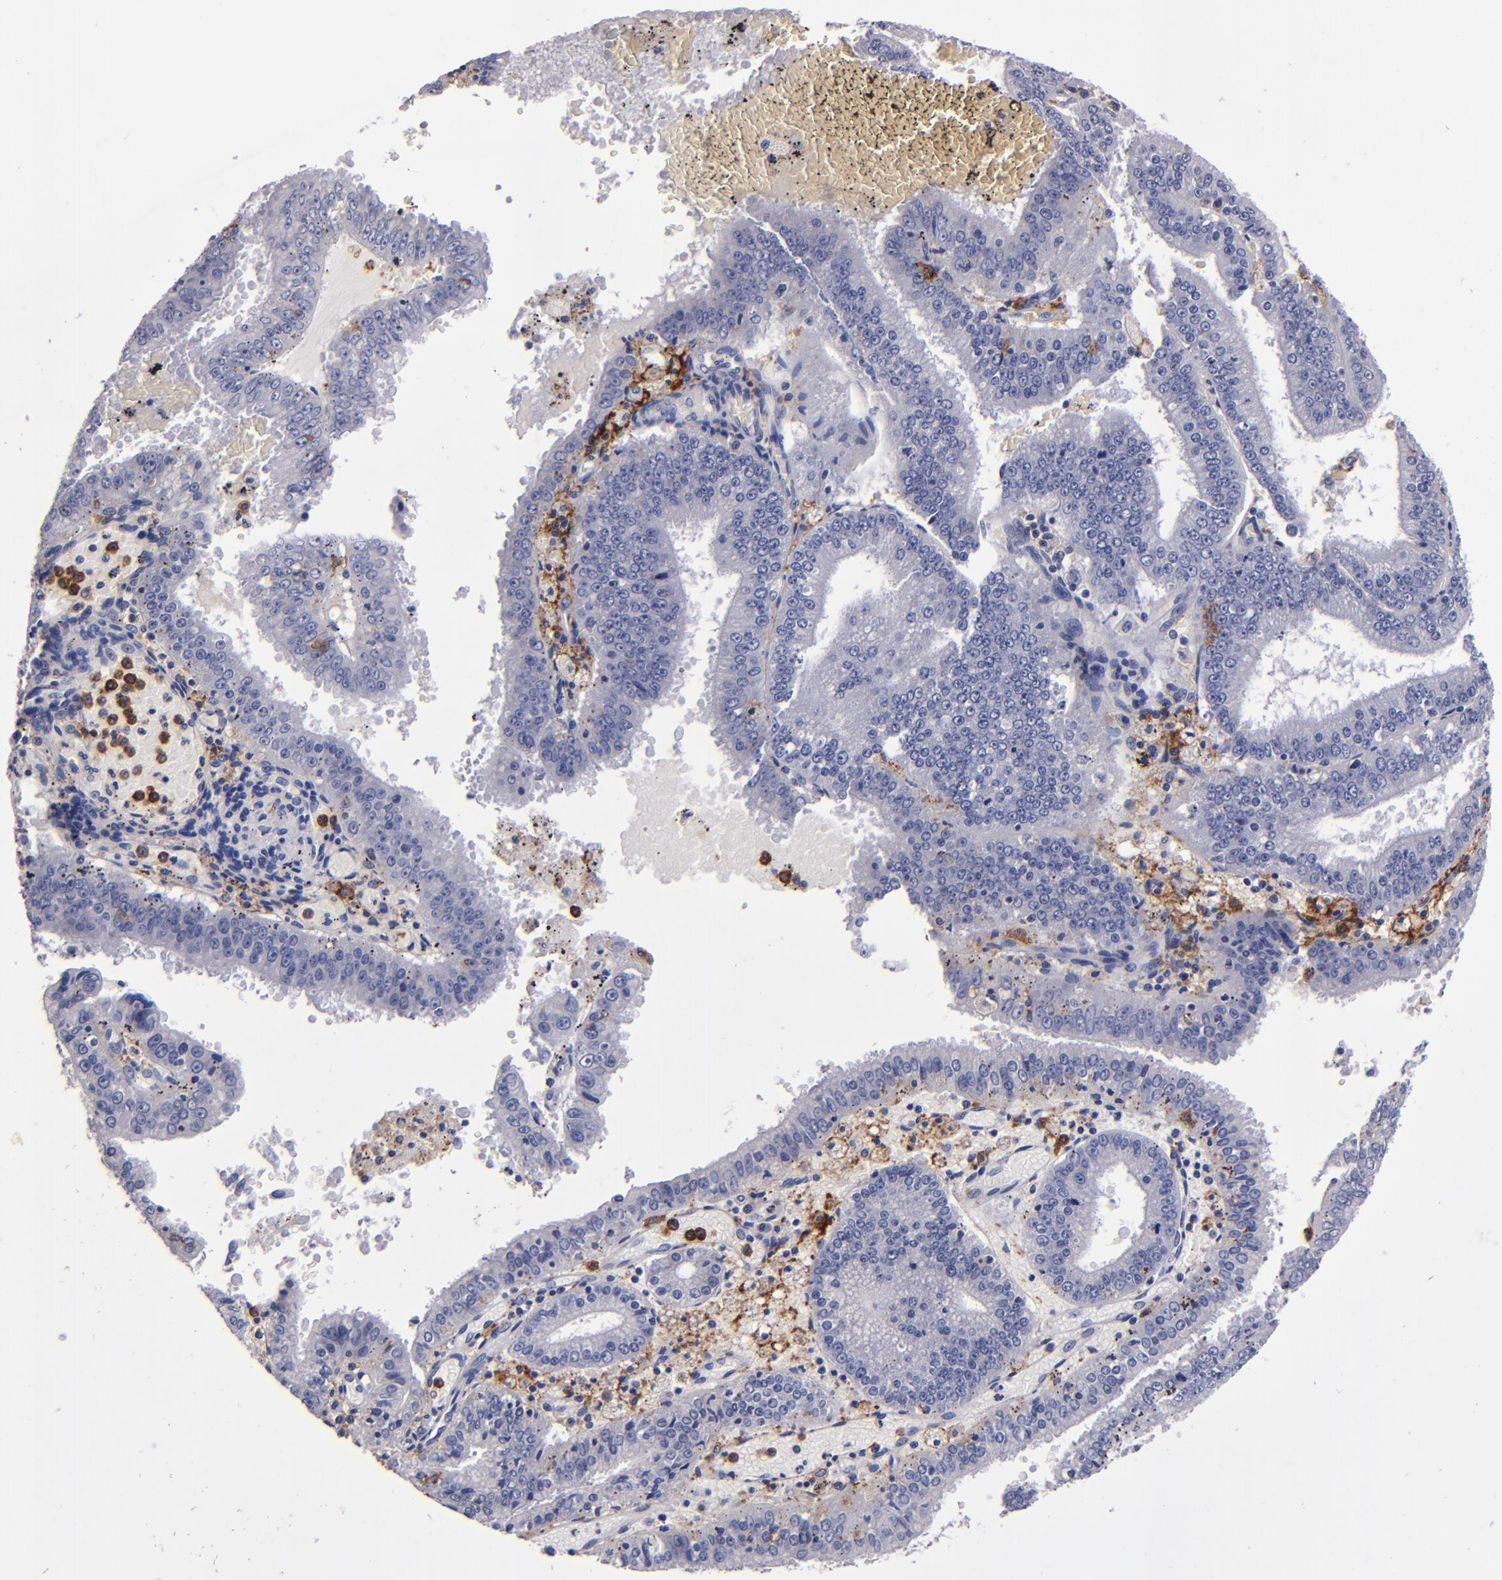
{"staining": {"intensity": "negative", "quantity": "none", "location": "none"}, "tissue": "endometrial cancer", "cell_type": "Tumor cells", "image_type": "cancer", "snomed": [{"axis": "morphology", "description": "Adenocarcinoma, NOS"}, {"axis": "topography", "description": "Endometrium"}], "caption": "IHC image of endometrial cancer (adenocarcinoma) stained for a protein (brown), which exhibits no staining in tumor cells. (IHC, brightfield microscopy, high magnification).", "gene": "SIRPA", "patient": {"sex": "female", "age": 66}}